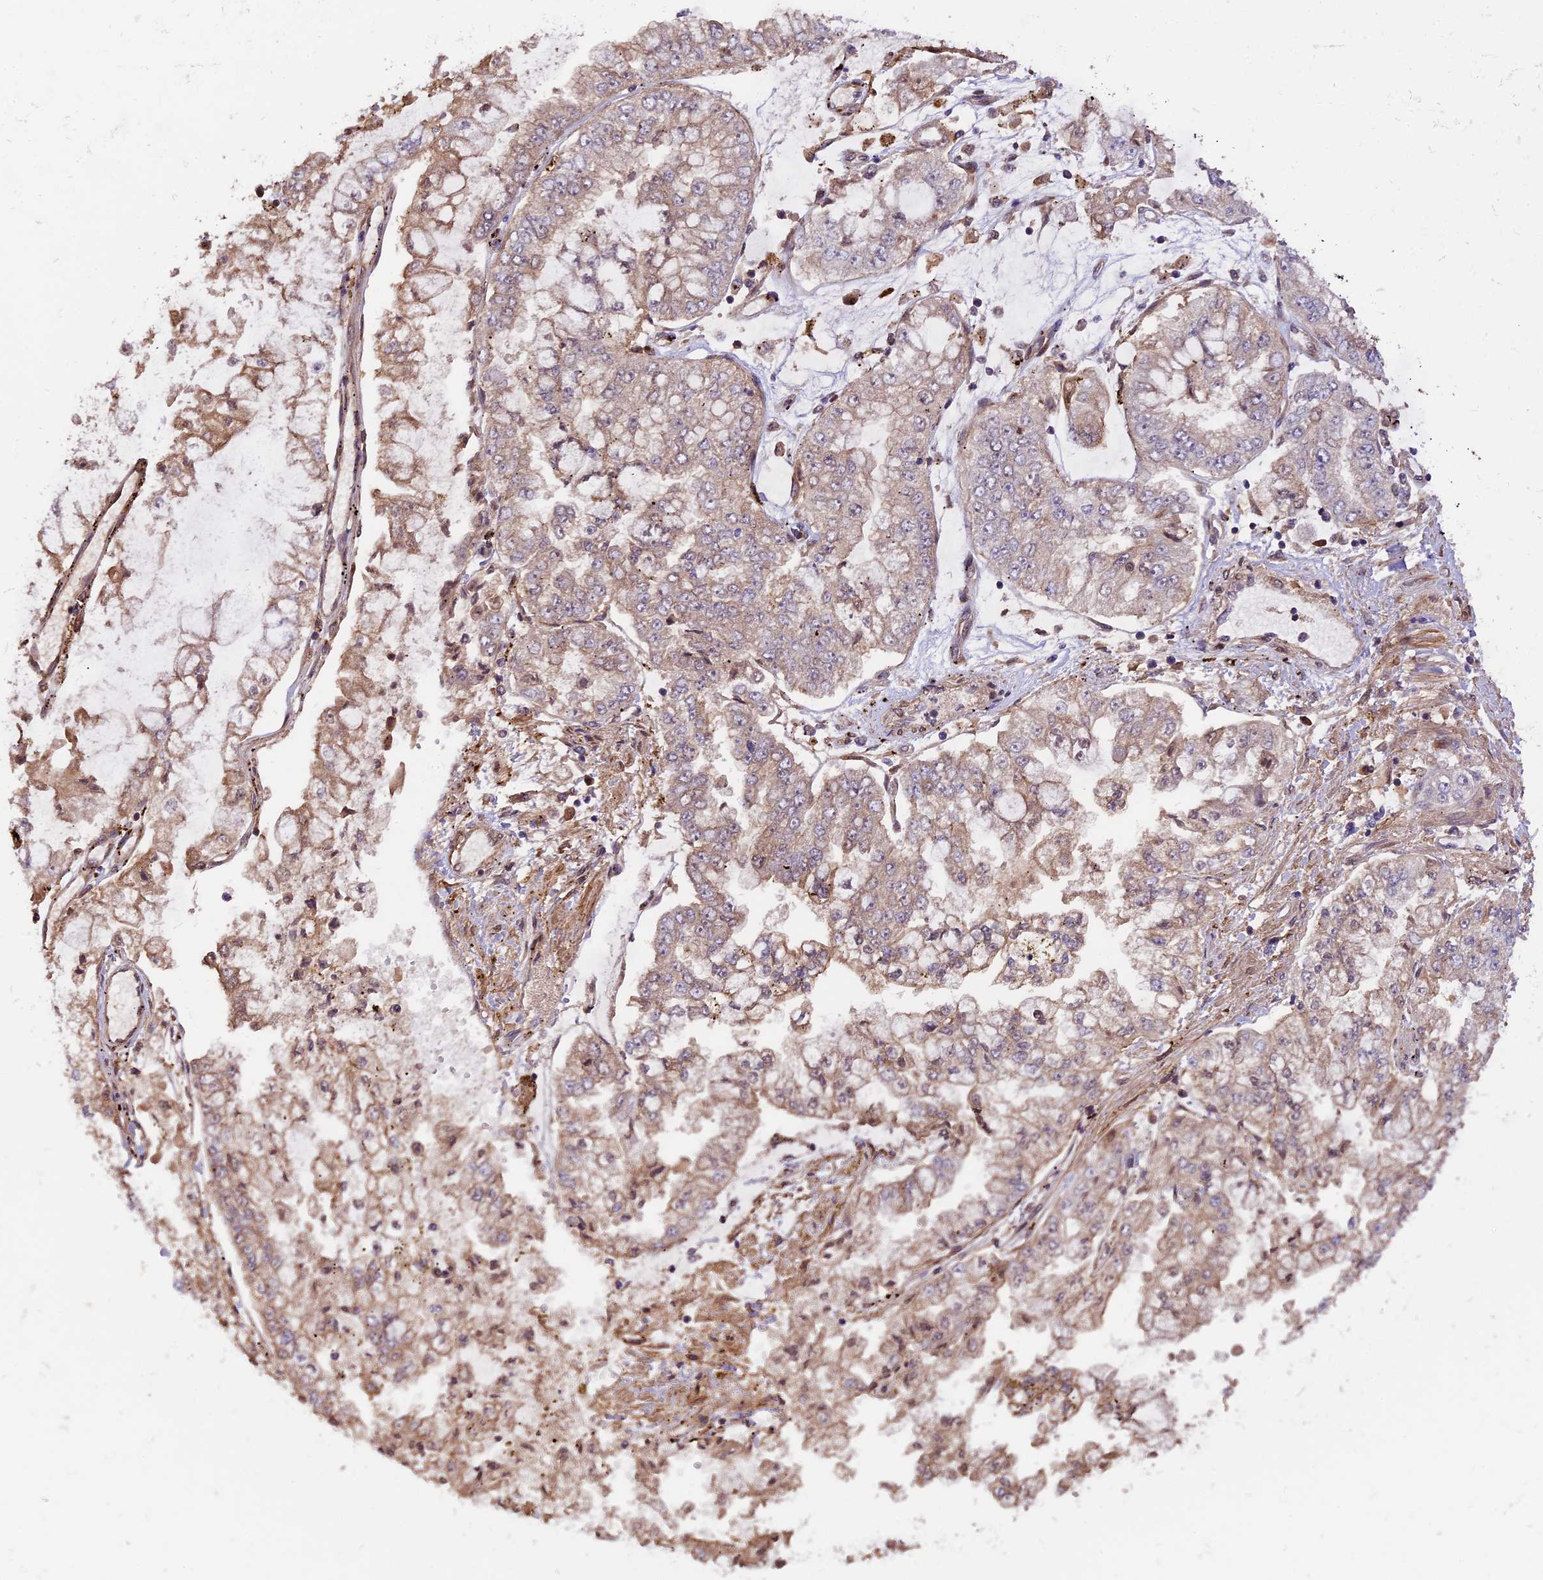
{"staining": {"intensity": "weak", "quantity": "25%-75%", "location": "cytoplasmic/membranous"}, "tissue": "stomach cancer", "cell_type": "Tumor cells", "image_type": "cancer", "snomed": [{"axis": "morphology", "description": "Adenocarcinoma, NOS"}, {"axis": "topography", "description": "Stomach"}], "caption": "Immunohistochemistry (IHC) histopathology image of neoplastic tissue: stomach cancer stained using immunohistochemistry displays low levels of weak protein expression localized specifically in the cytoplasmic/membranous of tumor cells, appearing as a cytoplasmic/membranous brown color.", "gene": "SETD6", "patient": {"sex": "male", "age": 76}}